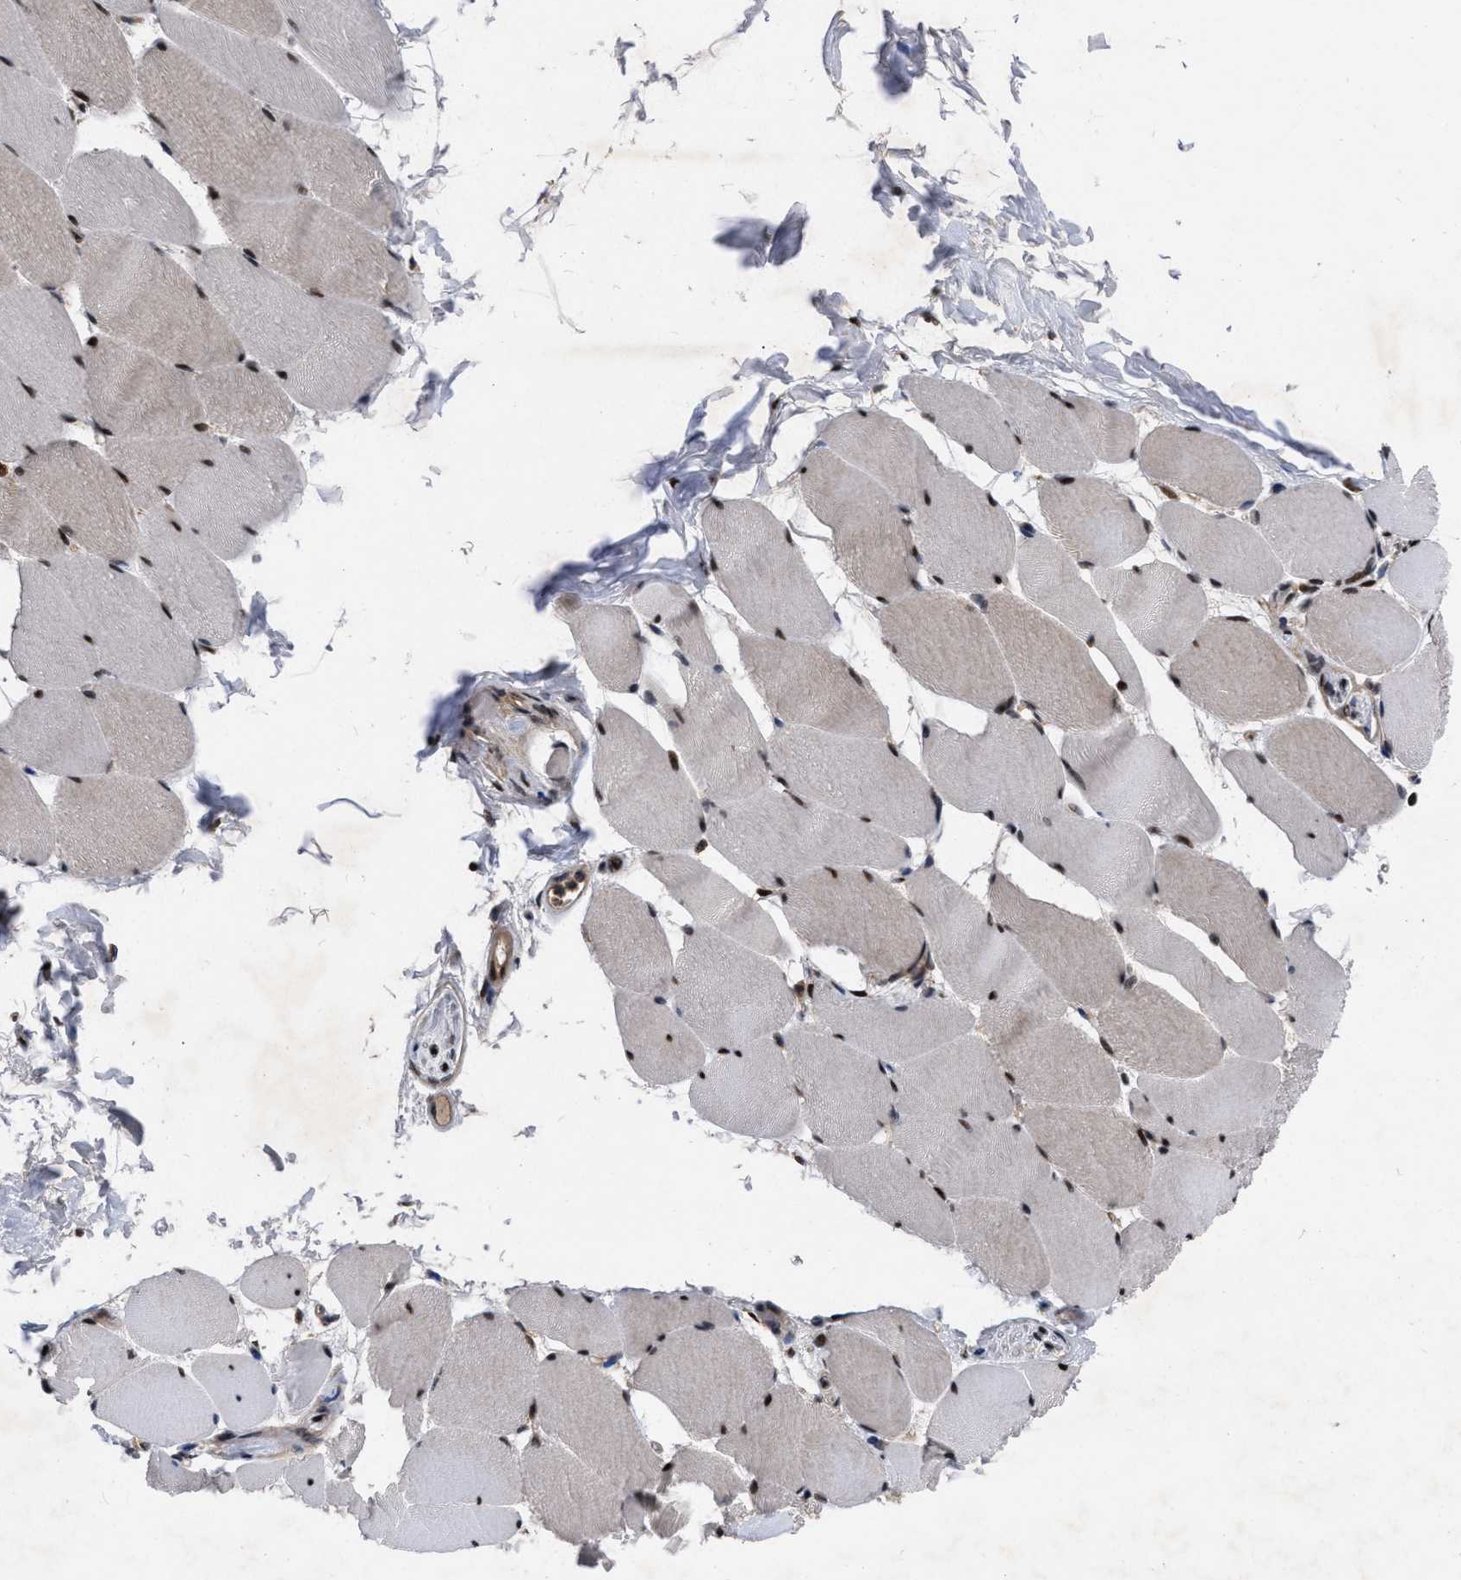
{"staining": {"intensity": "strong", "quantity": ">75%", "location": "cytoplasmic/membranous,nuclear"}, "tissue": "skeletal muscle", "cell_type": "Myocytes", "image_type": "normal", "snomed": [{"axis": "morphology", "description": "Normal tissue, NOS"}, {"axis": "topography", "description": "Skeletal muscle"}], "caption": "Strong cytoplasmic/membranous,nuclear staining for a protein is identified in approximately >75% of myocytes of unremarkable skeletal muscle using IHC.", "gene": "MDM4", "patient": {"sex": "male", "age": 62}}